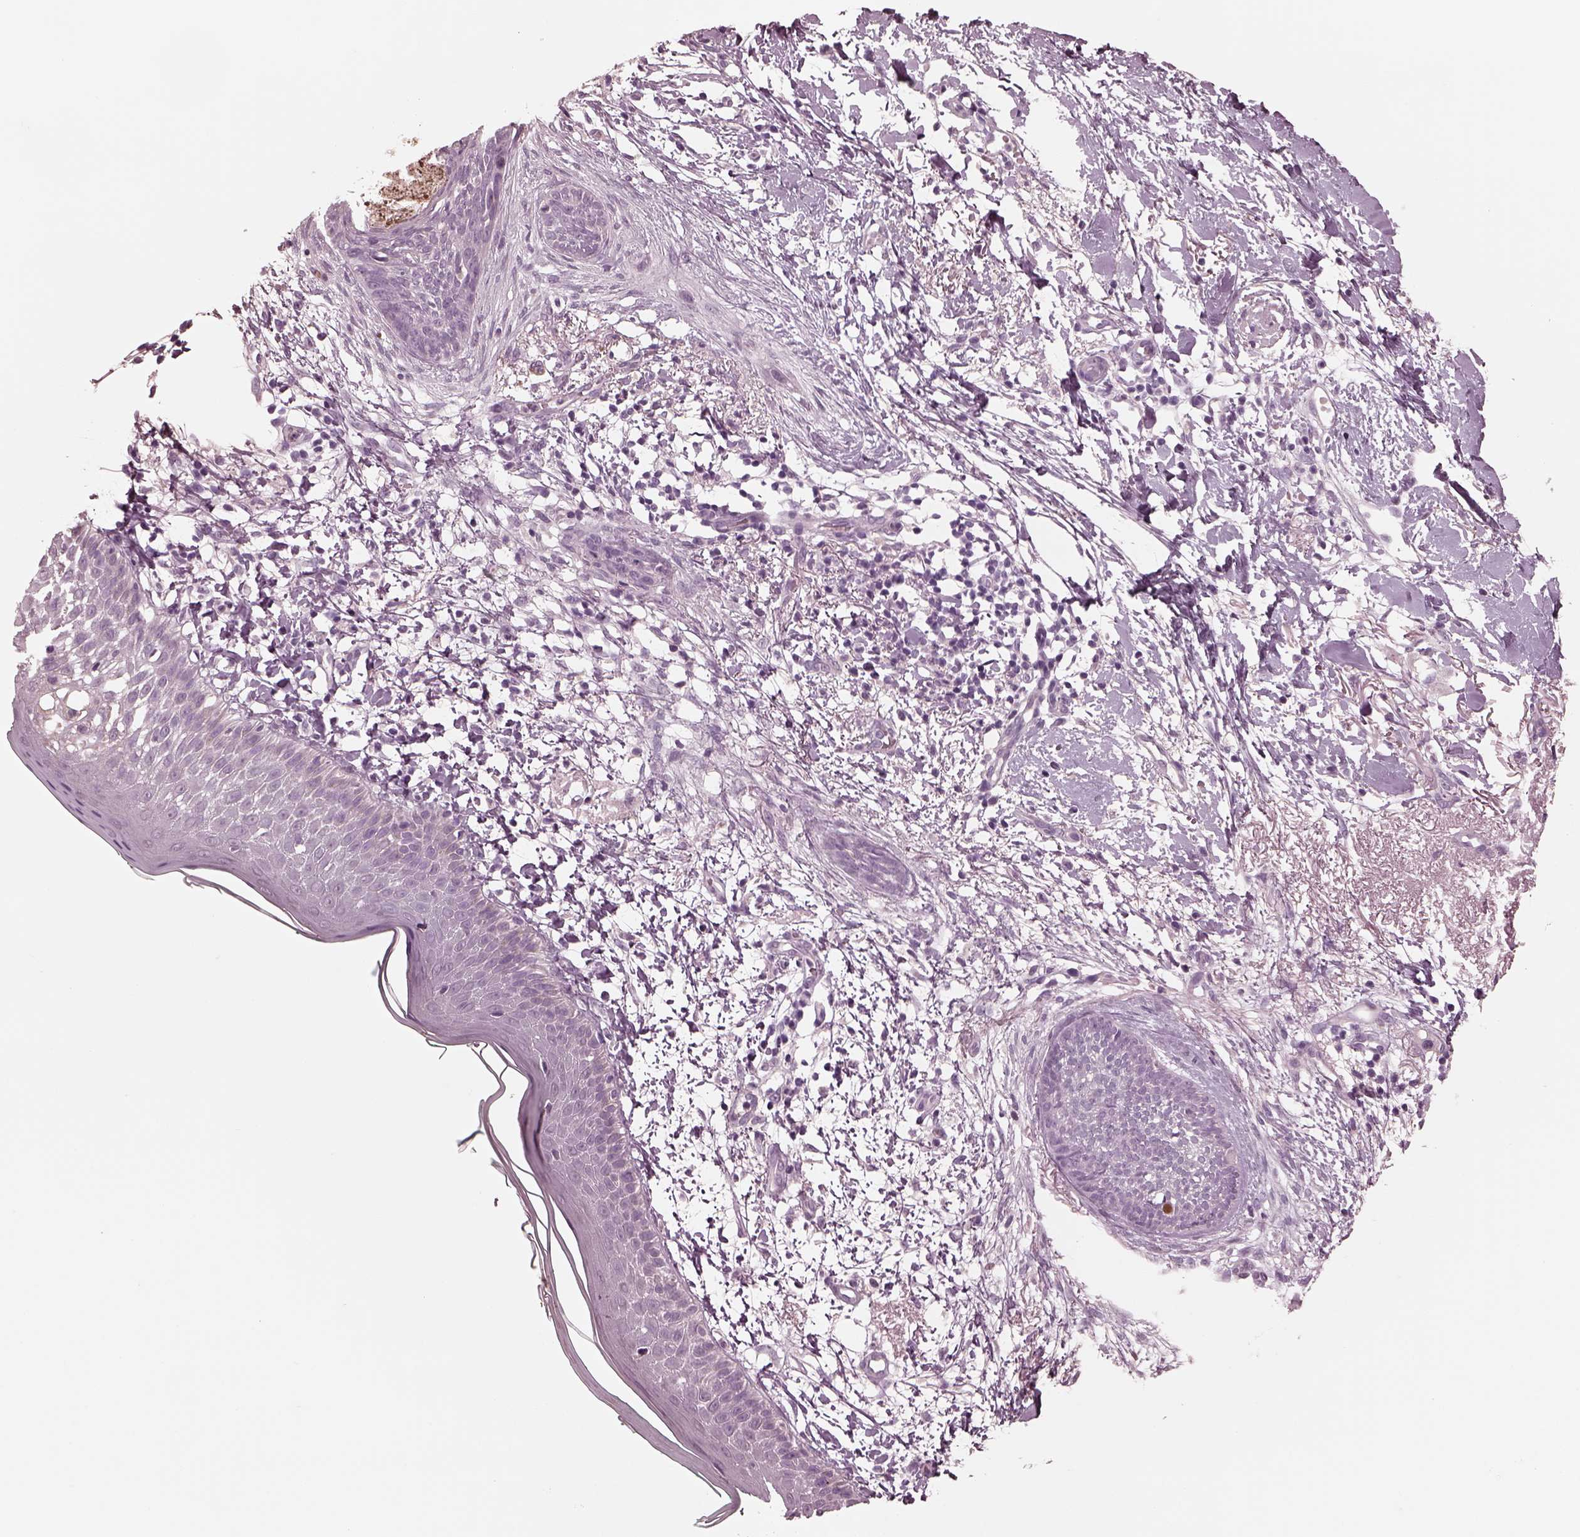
{"staining": {"intensity": "negative", "quantity": "none", "location": "none"}, "tissue": "skin cancer", "cell_type": "Tumor cells", "image_type": "cancer", "snomed": [{"axis": "morphology", "description": "Normal tissue, NOS"}, {"axis": "morphology", "description": "Basal cell carcinoma"}, {"axis": "topography", "description": "Skin"}], "caption": "Tumor cells show no significant protein staining in skin cancer.", "gene": "CGA", "patient": {"sex": "male", "age": 84}}